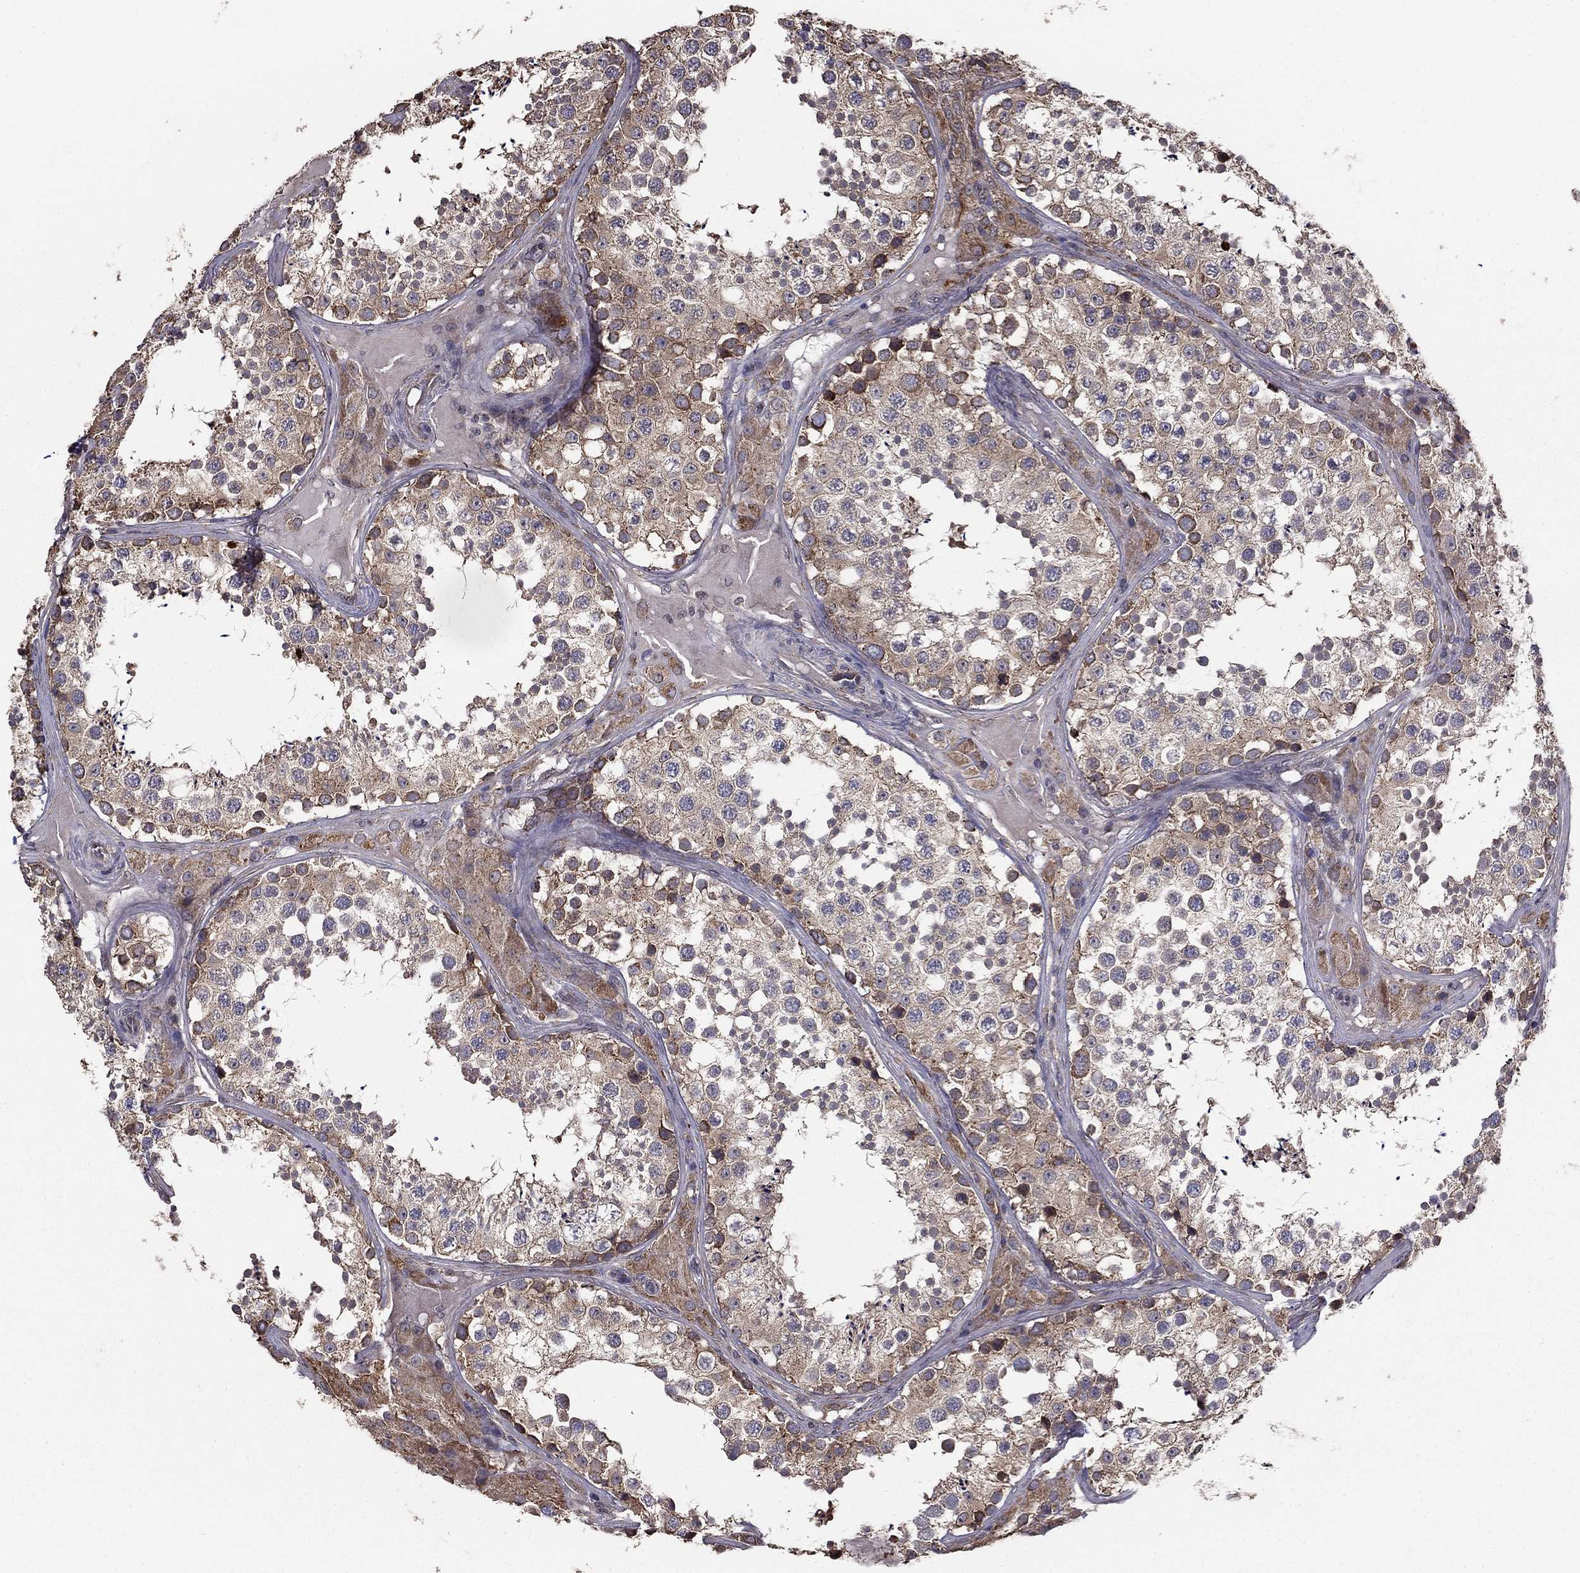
{"staining": {"intensity": "moderate", "quantity": "25%-75%", "location": "cytoplasmic/membranous"}, "tissue": "testis", "cell_type": "Cells in seminiferous ducts", "image_type": "normal", "snomed": [{"axis": "morphology", "description": "Normal tissue, NOS"}, {"axis": "topography", "description": "Testis"}], "caption": "This photomicrograph shows immunohistochemistry staining of normal testis, with medium moderate cytoplasmic/membranous staining in approximately 25%-75% of cells in seminiferous ducts.", "gene": "NKIRAS1", "patient": {"sex": "male", "age": 34}}